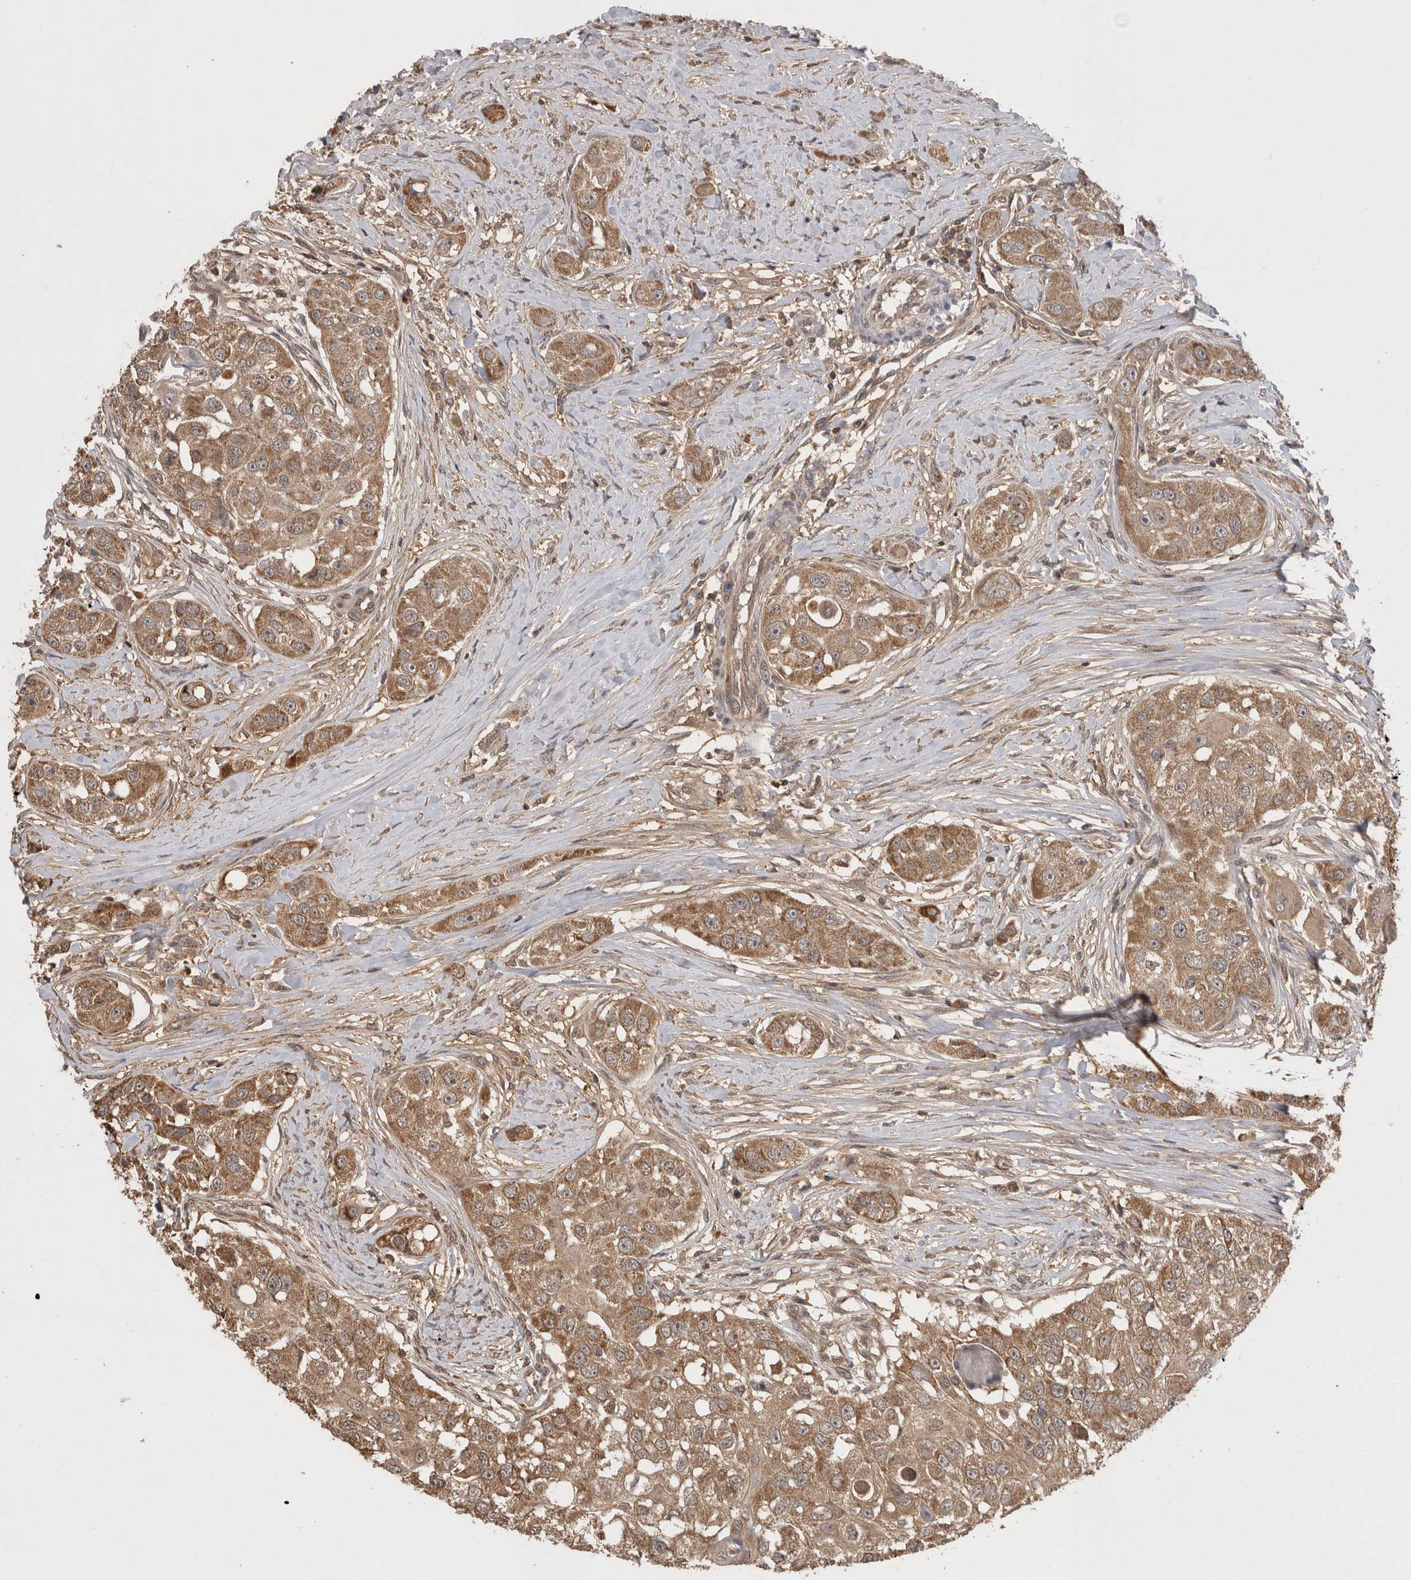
{"staining": {"intensity": "moderate", "quantity": ">75%", "location": "cytoplasmic/membranous"}, "tissue": "head and neck cancer", "cell_type": "Tumor cells", "image_type": "cancer", "snomed": [{"axis": "morphology", "description": "Normal tissue, NOS"}, {"axis": "morphology", "description": "Squamous cell carcinoma, NOS"}, {"axis": "topography", "description": "Skeletal muscle"}, {"axis": "topography", "description": "Head-Neck"}], "caption": "There is medium levels of moderate cytoplasmic/membranous expression in tumor cells of head and neck cancer (squamous cell carcinoma), as demonstrated by immunohistochemical staining (brown color).", "gene": "PREP", "patient": {"sex": "male", "age": 51}}